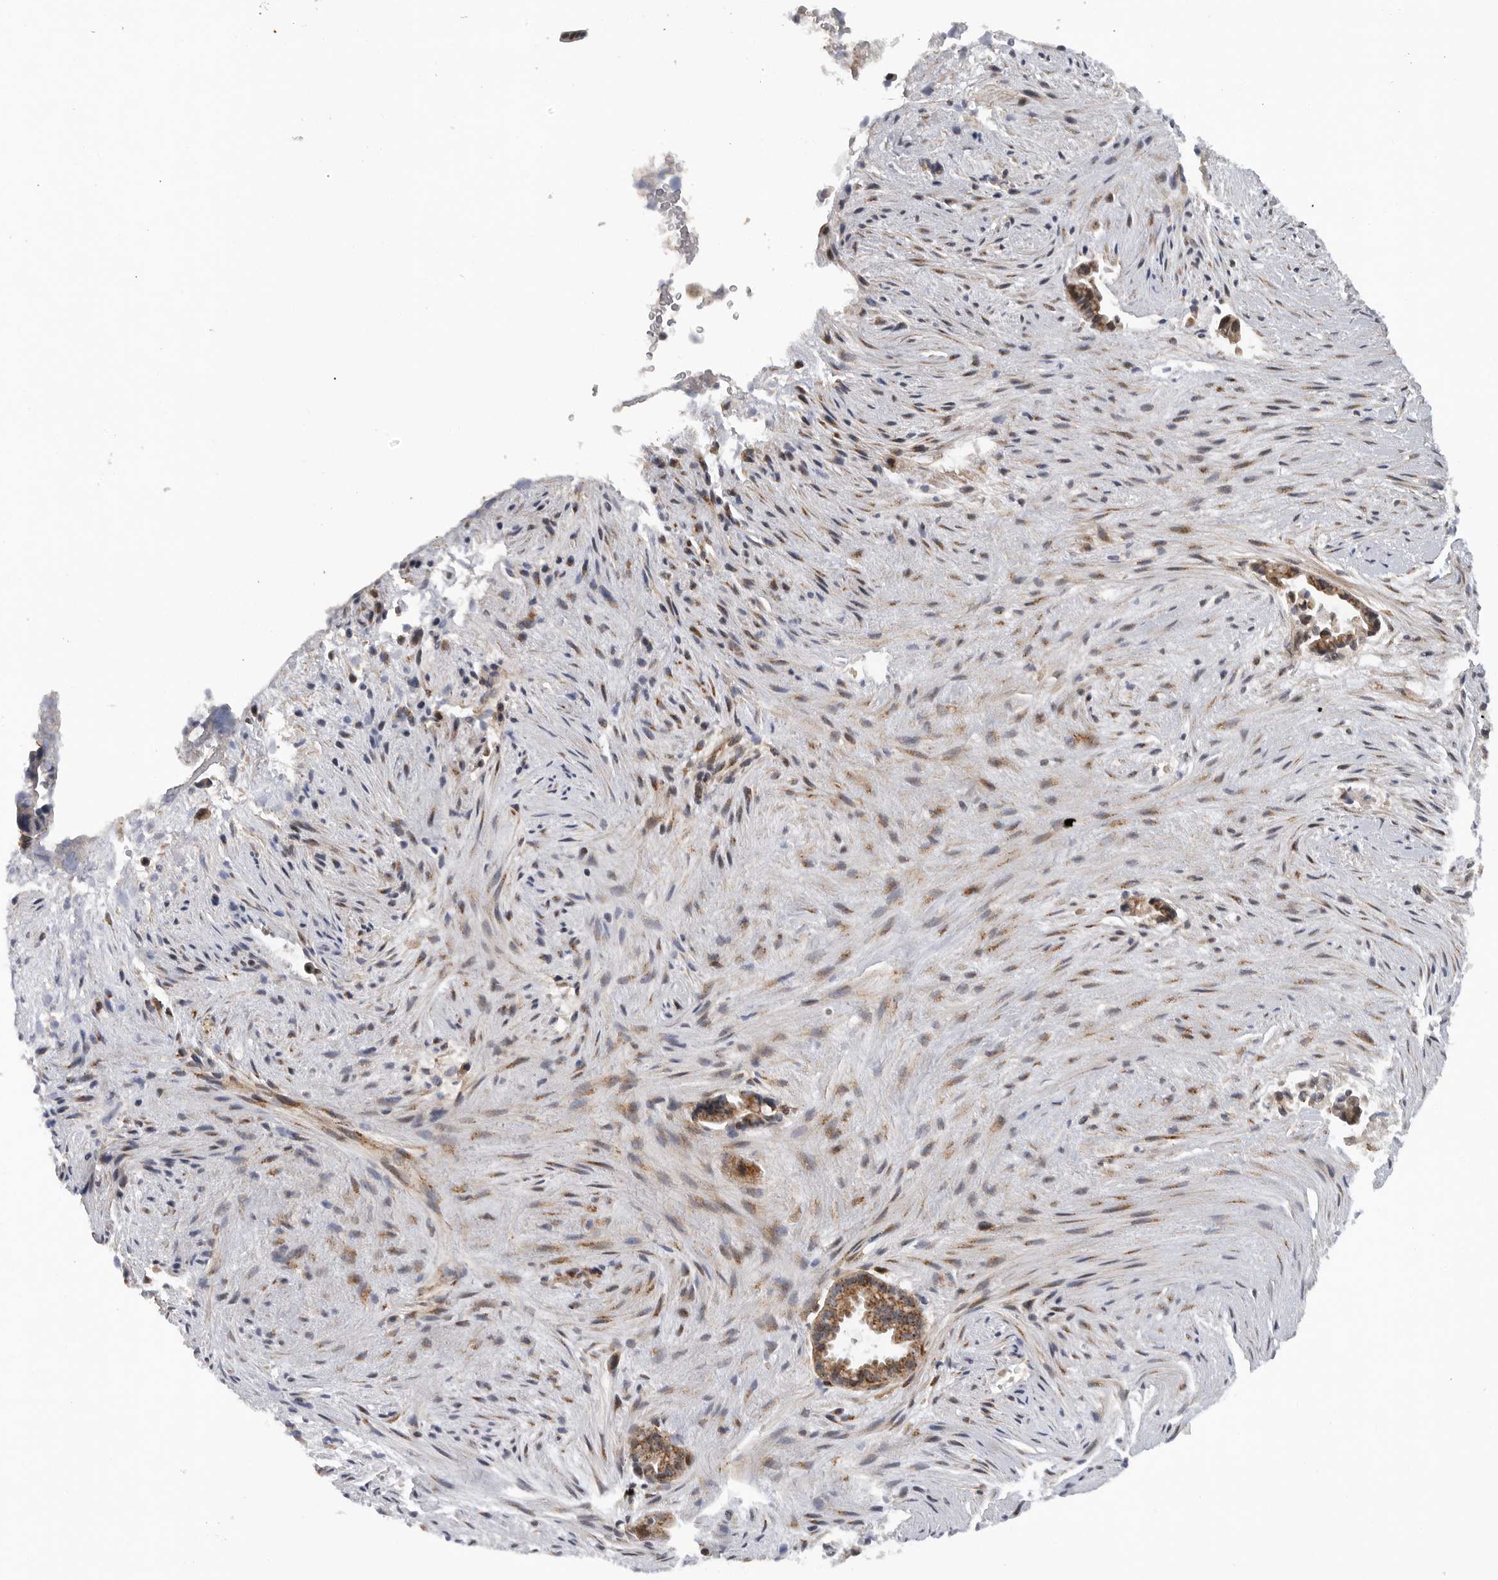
{"staining": {"intensity": "moderate", "quantity": ">75%", "location": "cytoplasmic/membranous"}, "tissue": "liver cancer", "cell_type": "Tumor cells", "image_type": "cancer", "snomed": [{"axis": "morphology", "description": "Cholangiocarcinoma"}, {"axis": "topography", "description": "Liver"}], "caption": "Tumor cells display medium levels of moderate cytoplasmic/membranous positivity in about >75% of cells in human liver cholangiocarcinoma. (brown staining indicates protein expression, while blue staining denotes nuclei).", "gene": "TMPRSS11F", "patient": {"sex": "female", "age": 55}}